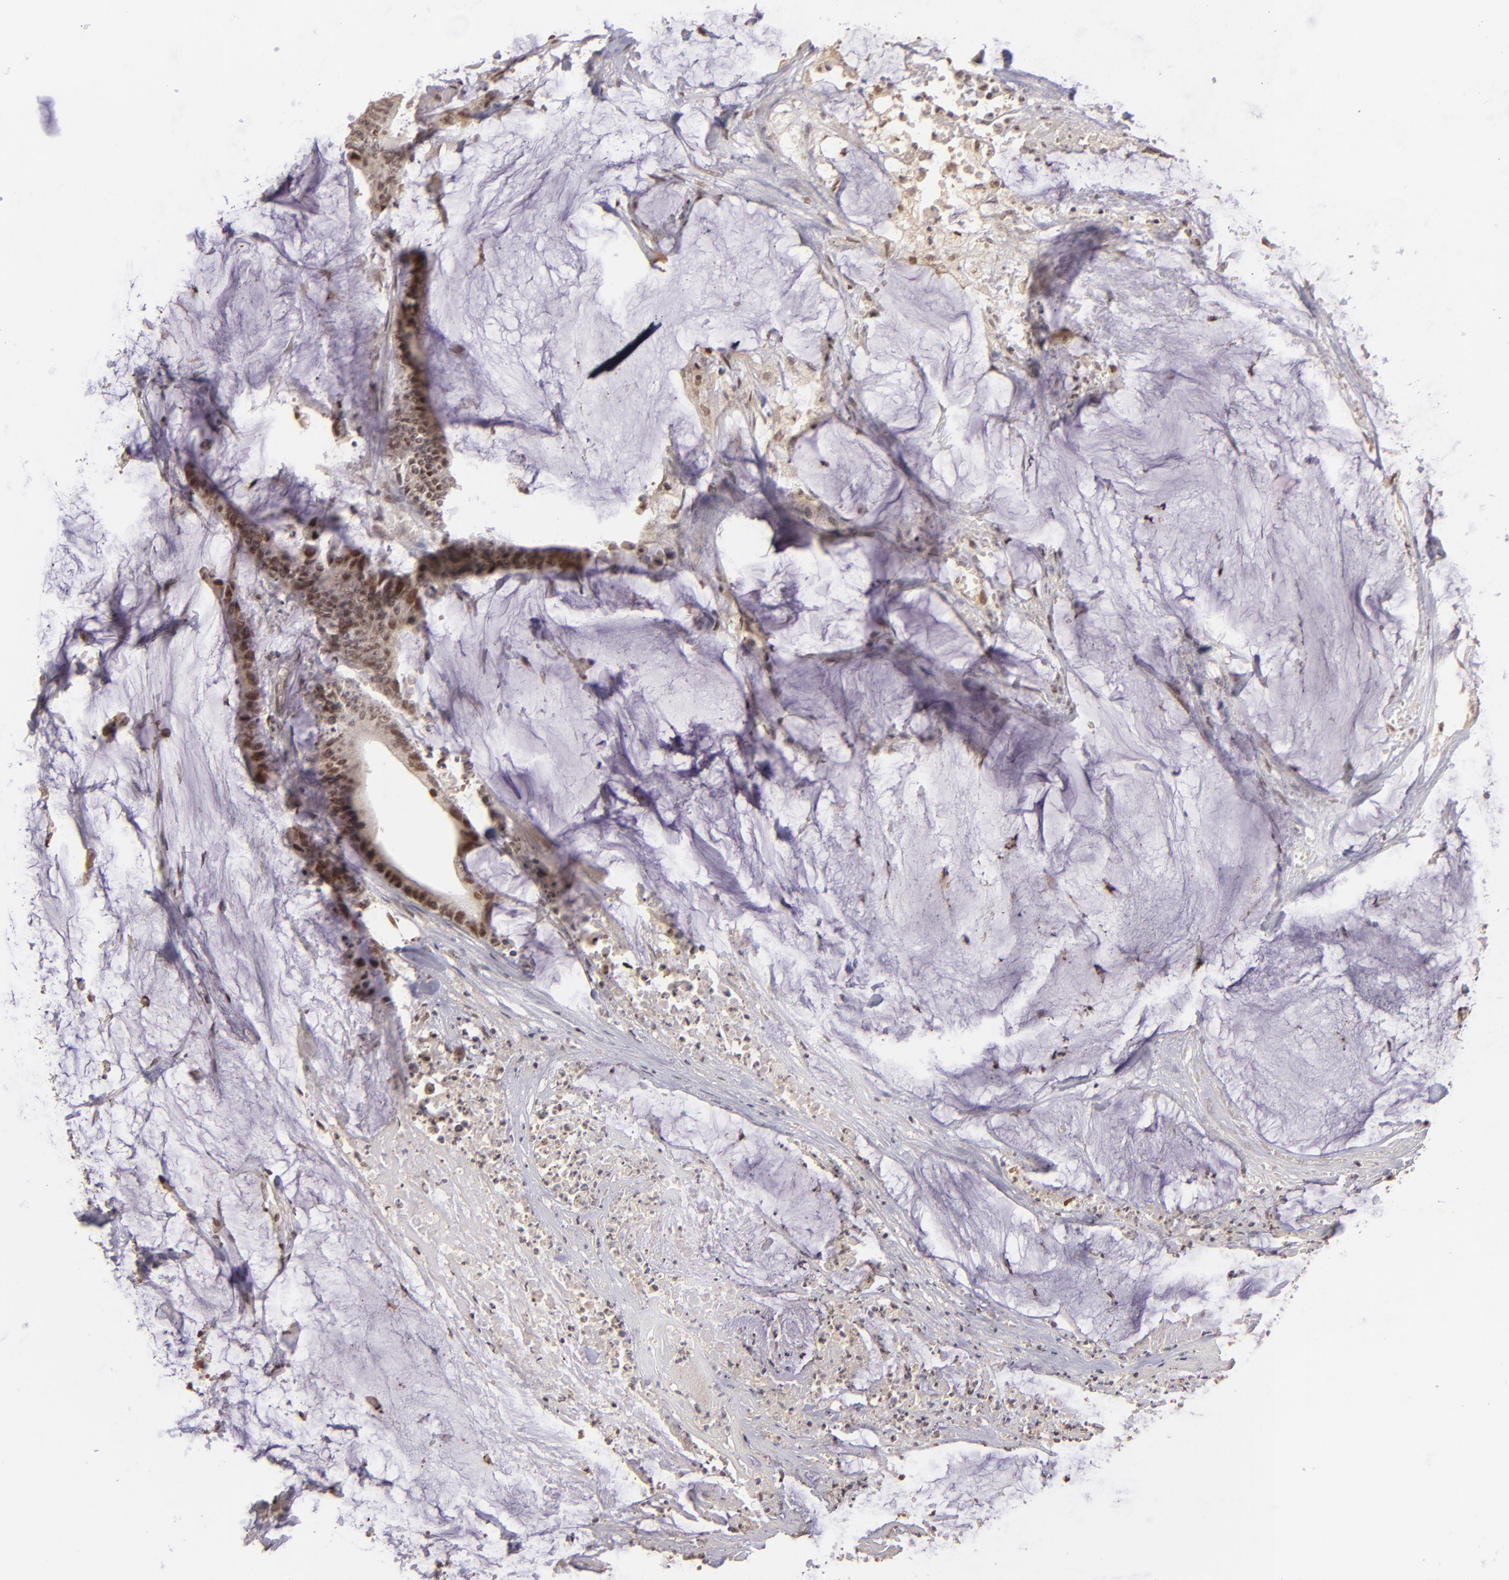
{"staining": {"intensity": "moderate", "quantity": "25%-75%", "location": "nuclear"}, "tissue": "colorectal cancer", "cell_type": "Tumor cells", "image_type": "cancer", "snomed": [{"axis": "morphology", "description": "Adenocarcinoma, NOS"}, {"axis": "topography", "description": "Rectum"}], "caption": "This image demonstrates colorectal cancer stained with immunohistochemistry (IHC) to label a protein in brown. The nuclear of tumor cells show moderate positivity for the protein. Nuclei are counter-stained blue.", "gene": "RARB", "patient": {"sex": "female", "age": 66}}